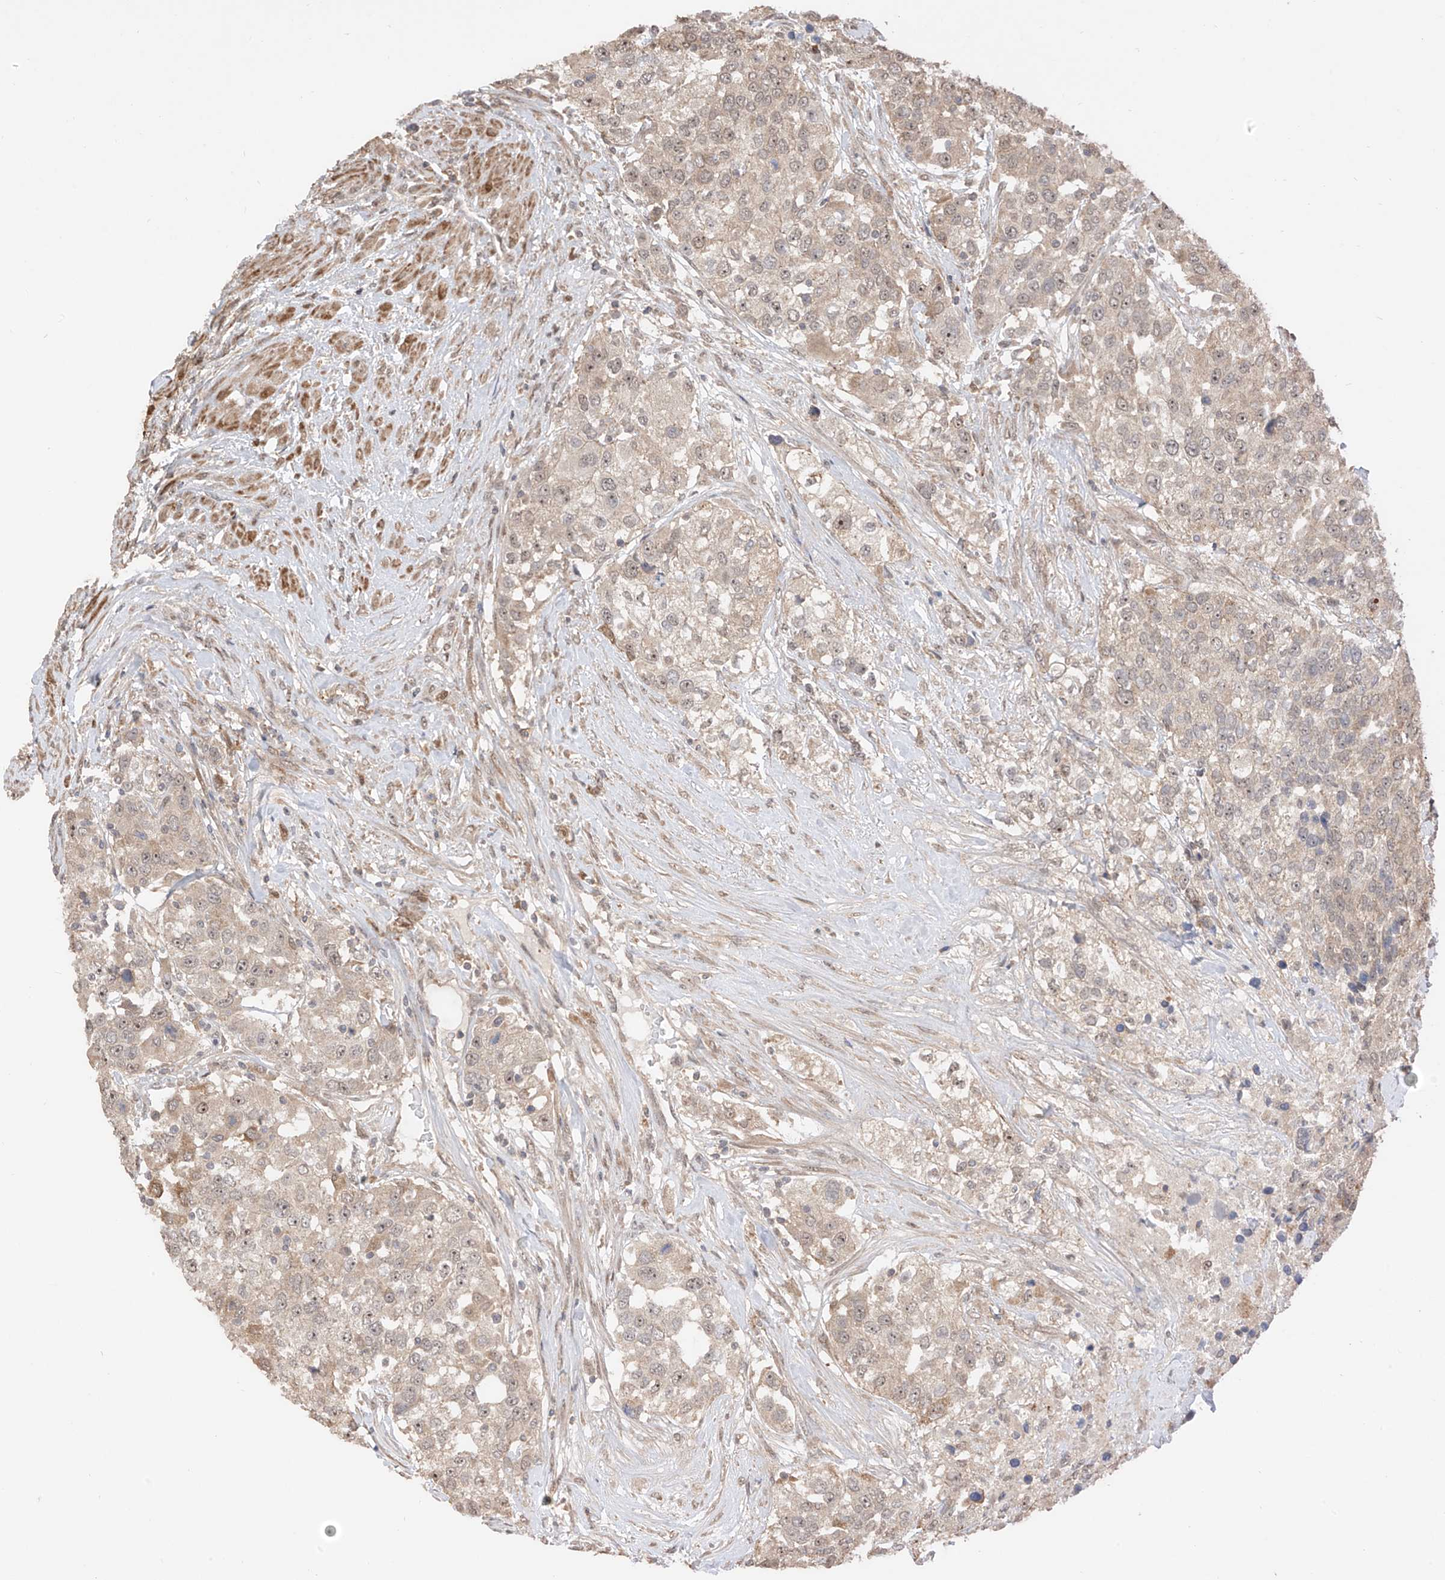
{"staining": {"intensity": "weak", "quantity": "25%-75%", "location": "nuclear"}, "tissue": "urothelial cancer", "cell_type": "Tumor cells", "image_type": "cancer", "snomed": [{"axis": "morphology", "description": "Urothelial carcinoma, High grade"}, {"axis": "topography", "description": "Urinary bladder"}], "caption": "A brown stain shows weak nuclear staining of a protein in human urothelial cancer tumor cells.", "gene": "LATS1", "patient": {"sex": "female", "age": 80}}